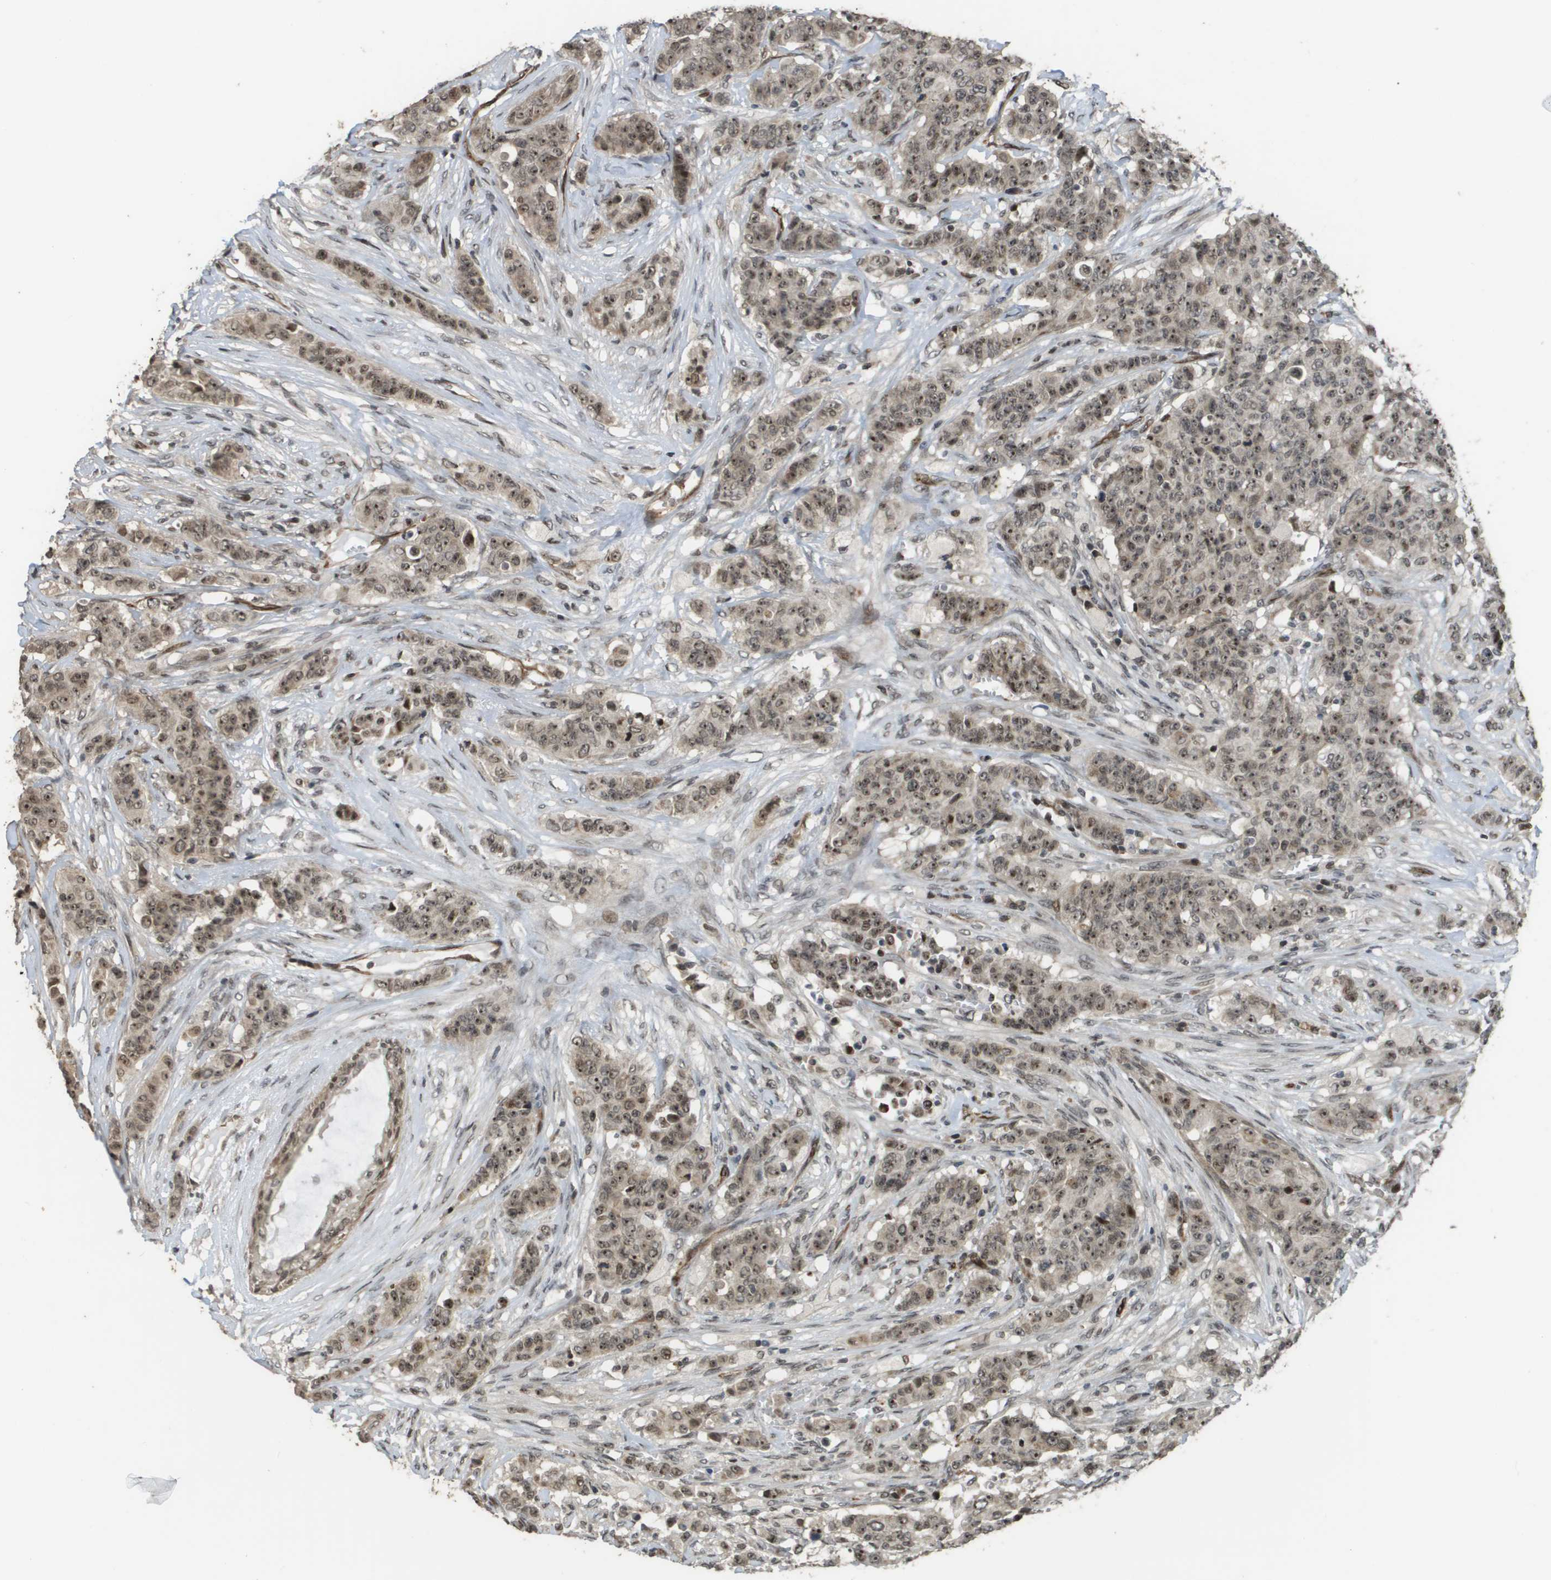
{"staining": {"intensity": "moderate", "quantity": ">75%", "location": "cytoplasmic/membranous,nuclear"}, "tissue": "breast cancer", "cell_type": "Tumor cells", "image_type": "cancer", "snomed": [{"axis": "morphology", "description": "Normal tissue, NOS"}, {"axis": "morphology", "description": "Duct carcinoma"}, {"axis": "topography", "description": "Breast"}], "caption": "Immunohistochemical staining of infiltrating ductal carcinoma (breast) reveals medium levels of moderate cytoplasmic/membranous and nuclear protein positivity in approximately >75% of tumor cells.", "gene": "KAT5", "patient": {"sex": "female", "age": 40}}